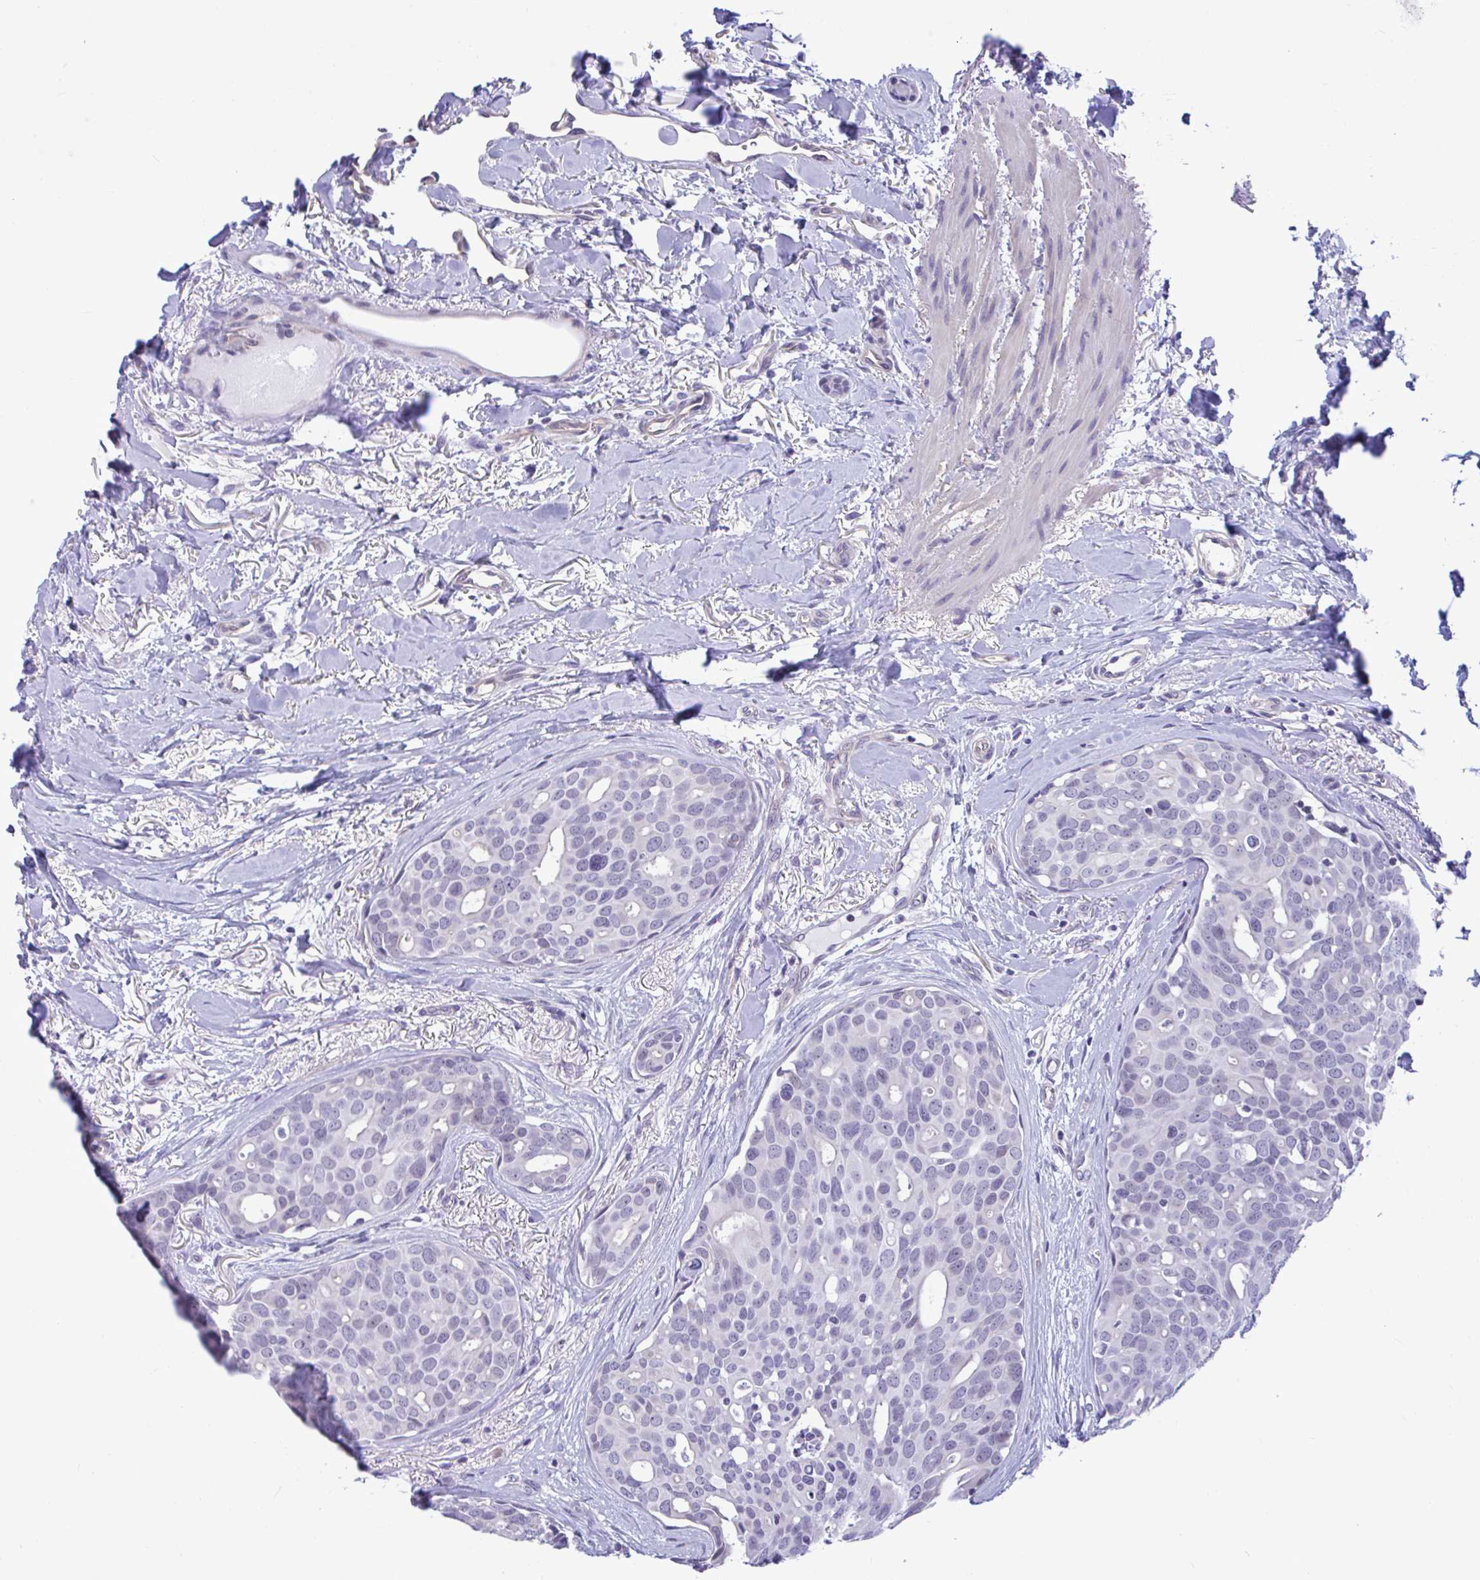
{"staining": {"intensity": "negative", "quantity": "none", "location": "none"}, "tissue": "breast cancer", "cell_type": "Tumor cells", "image_type": "cancer", "snomed": [{"axis": "morphology", "description": "Duct carcinoma"}, {"axis": "topography", "description": "Breast"}], "caption": "This is an immunohistochemistry image of human invasive ductal carcinoma (breast). There is no staining in tumor cells.", "gene": "SLC25A51", "patient": {"sex": "female", "age": 54}}